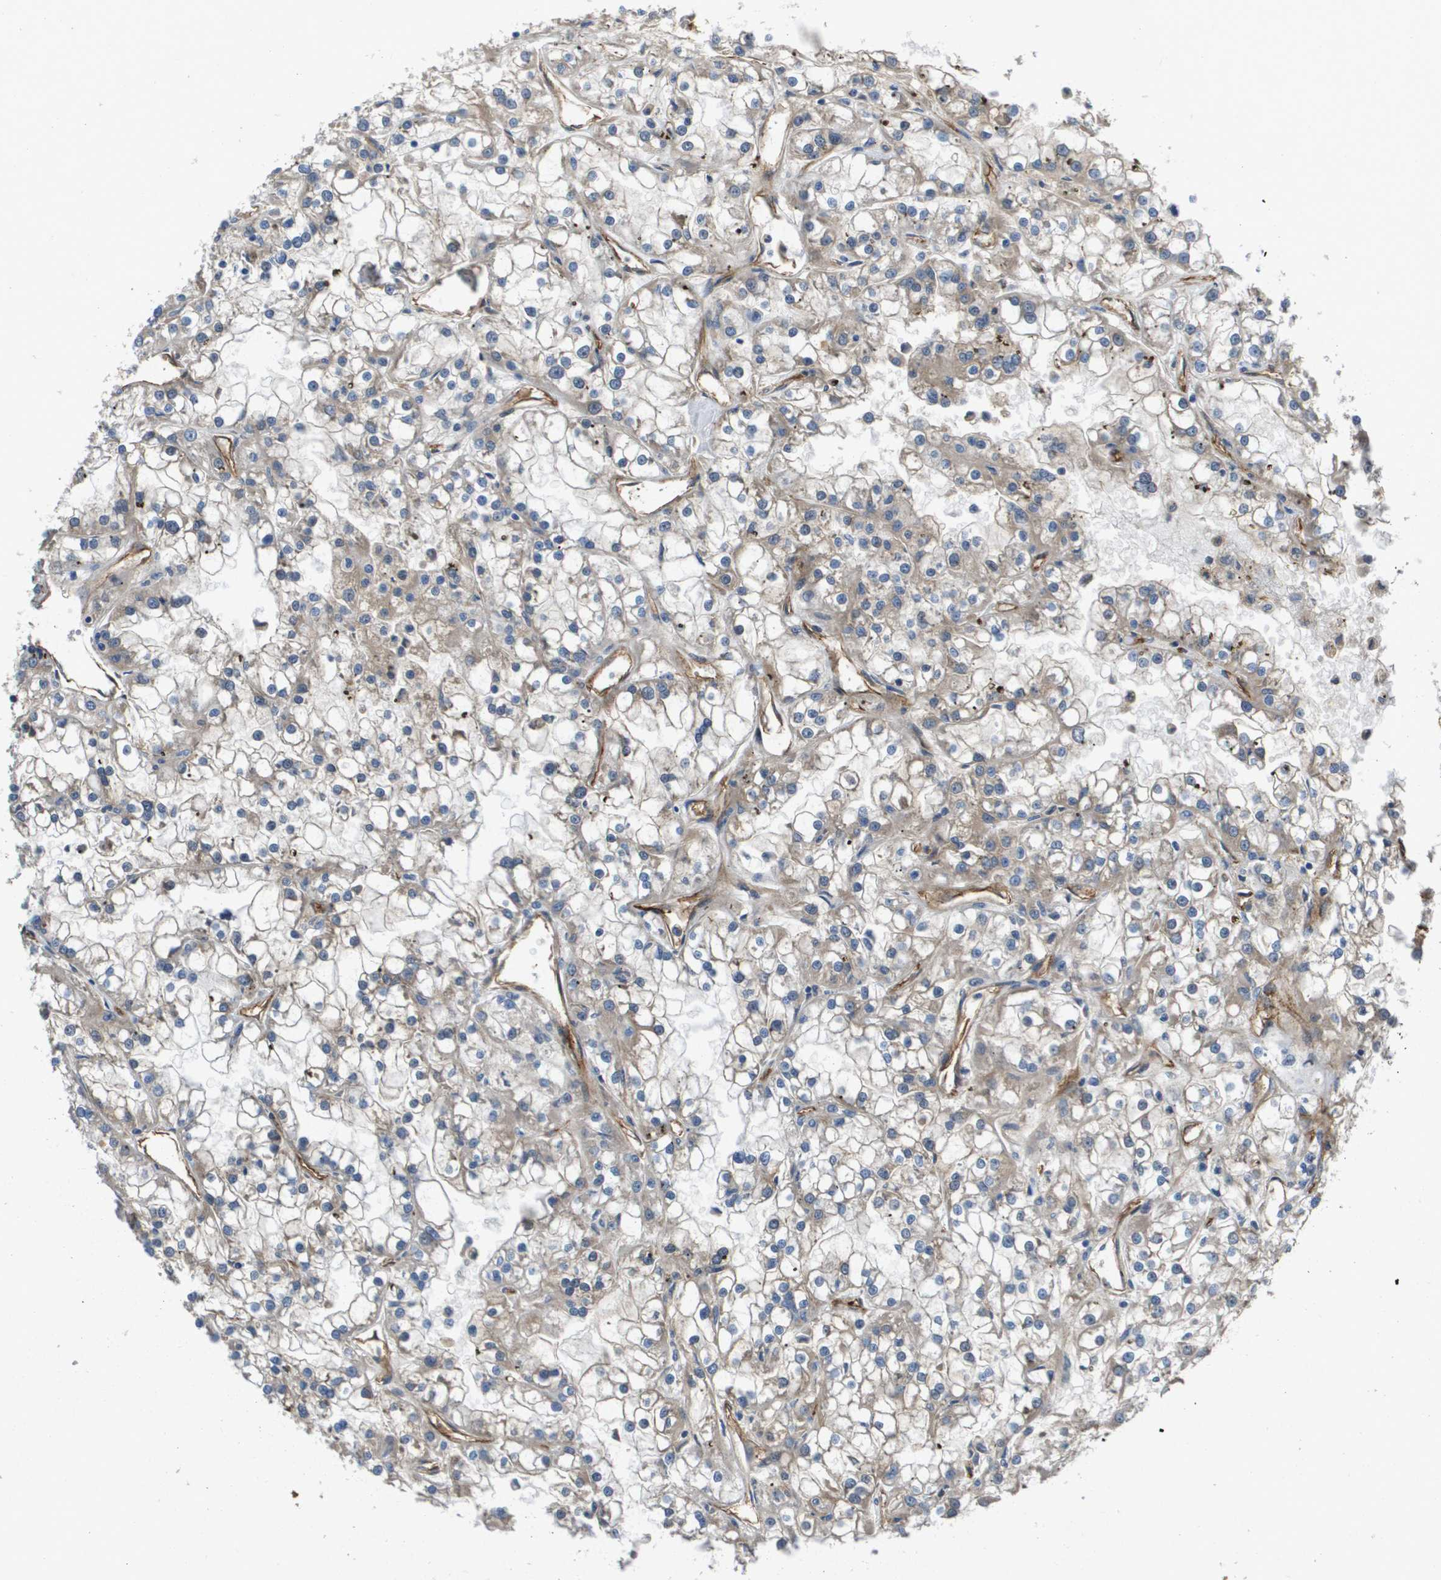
{"staining": {"intensity": "negative", "quantity": "none", "location": "none"}, "tissue": "renal cancer", "cell_type": "Tumor cells", "image_type": "cancer", "snomed": [{"axis": "morphology", "description": "Adenocarcinoma, NOS"}, {"axis": "topography", "description": "Kidney"}], "caption": "This is an IHC micrograph of human renal cancer. There is no positivity in tumor cells.", "gene": "ENTPD2", "patient": {"sex": "female", "age": 52}}